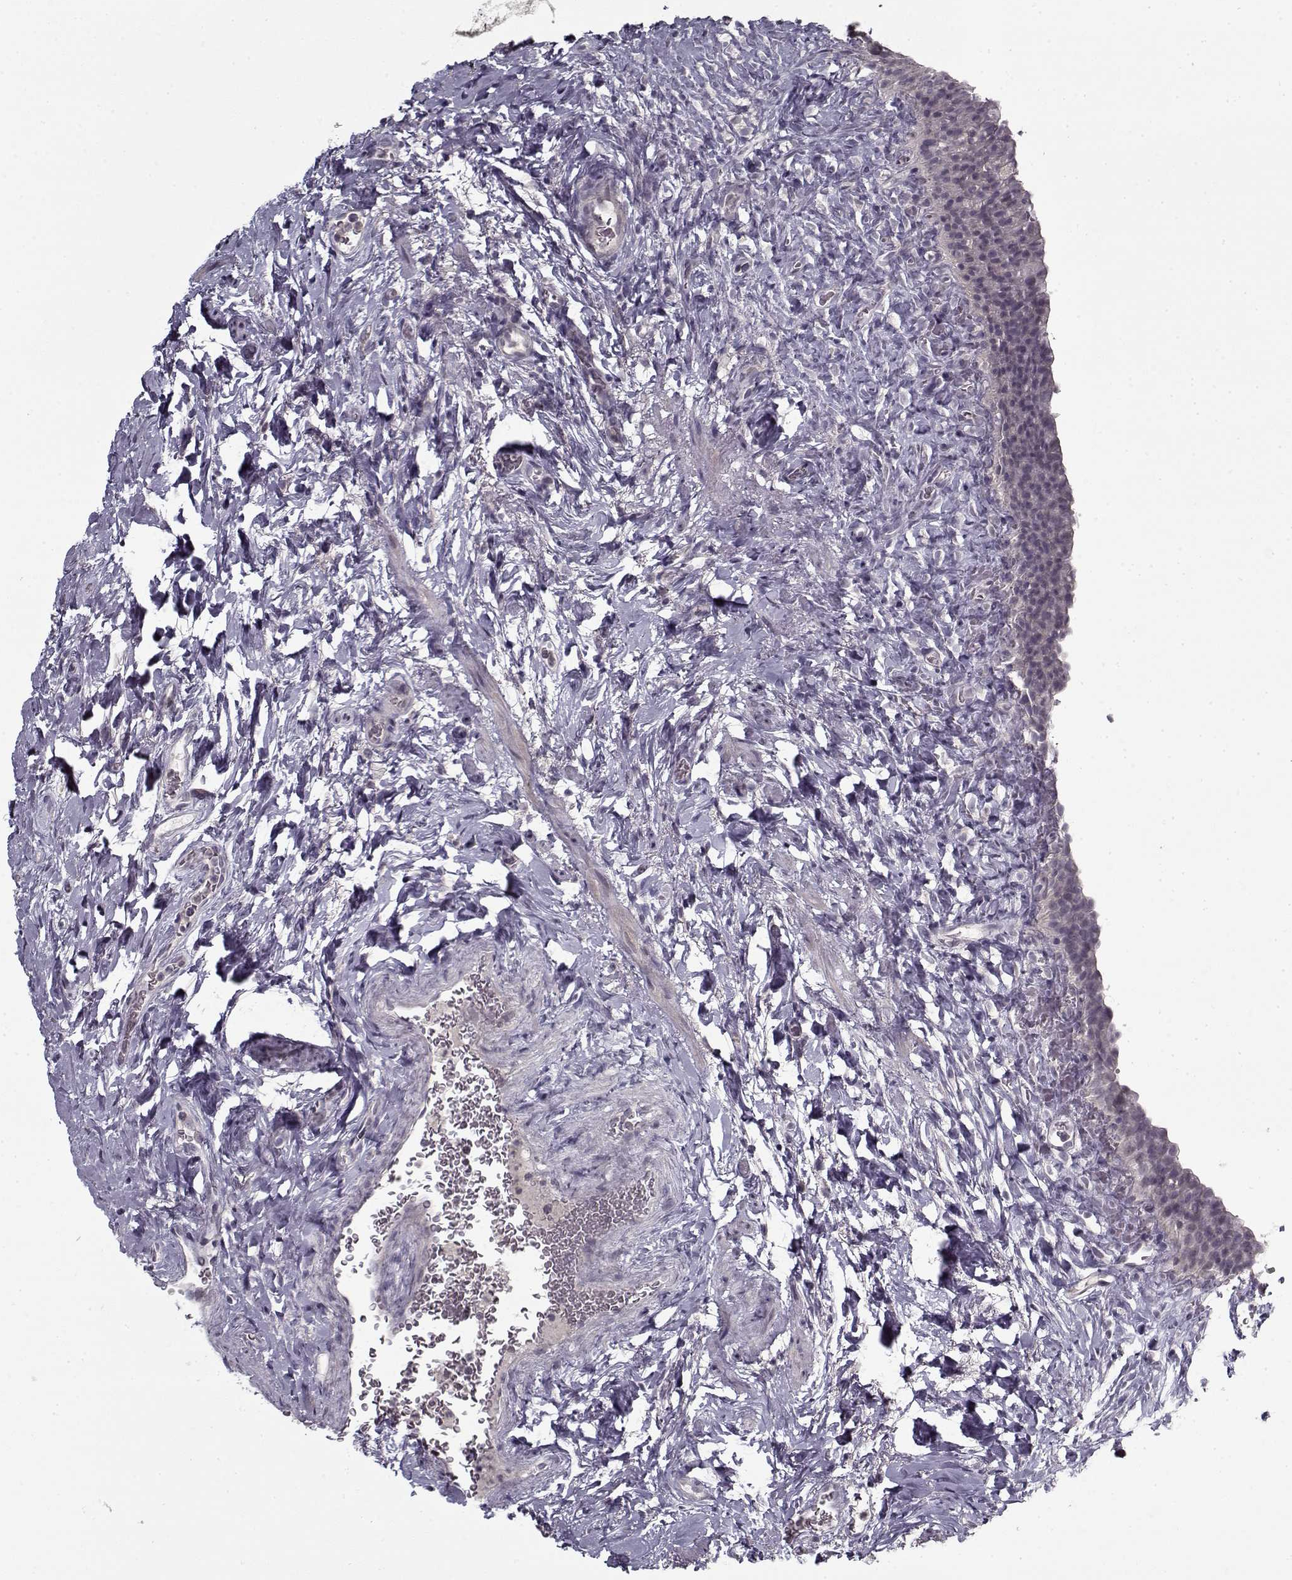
{"staining": {"intensity": "negative", "quantity": "none", "location": "none"}, "tissue": "urinary bladder", "cell_type": "Urothelial cells", "image_type": "normal", "snomed": [{"axis": "morphology", "description": "Normal tissue, NOS"}, {"axis": "topography", "description": "Urinary bladder"}], "caption": "The micrograph shows no significant positivity in urothelial cells of urinary bladder.", "gene": "LAMA2", "patient": {"sex": "male", "age": 76}}